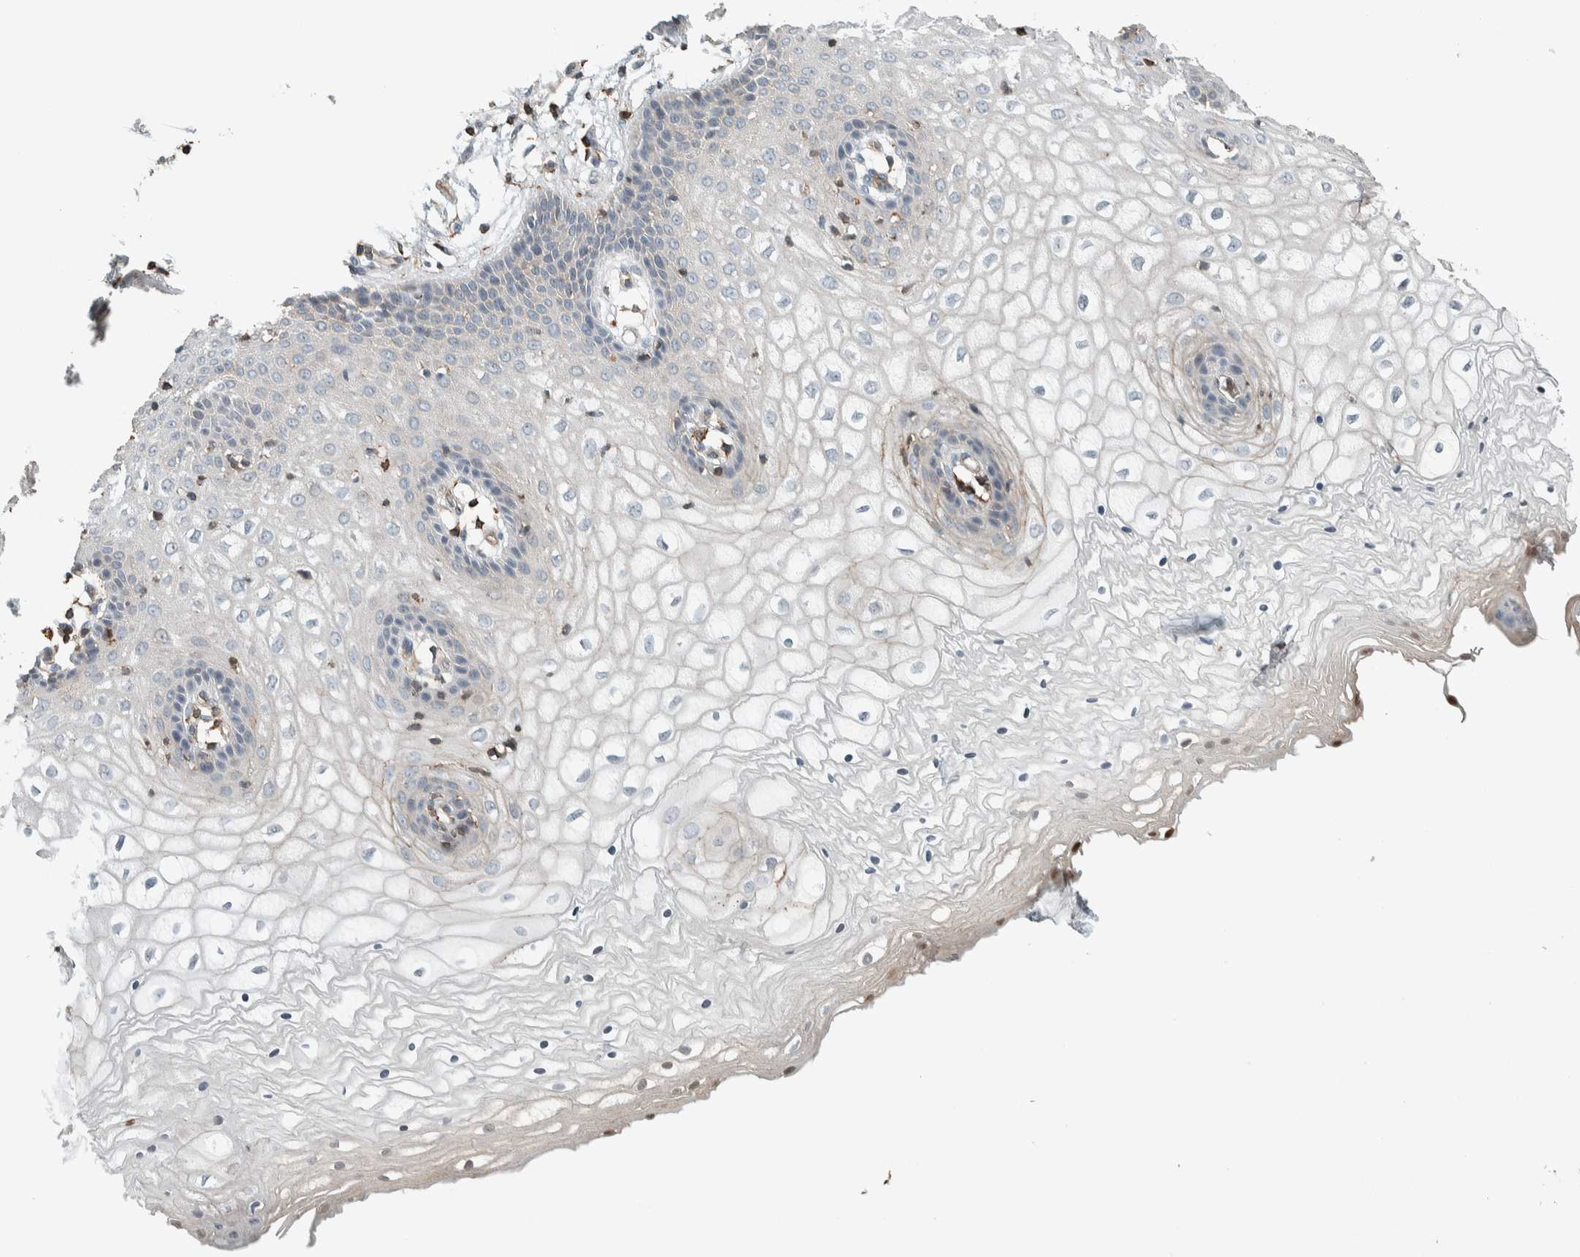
{"staining": {"intensity": "weak", "quantity": "25%-75%", "location": "cytoplasmic/membranous"}, "tissue": "vagina", "cell_type": "Squamous epithelial cells", "image_type": "normal", "snomed": [{"axis": "morphology", "description": "Normal tissue, NOS"}, {"axis": "topography", "description": "Vagina"}], "caption": "IHC image of normal human vagina stained for a protein (brown), which shows low levels of weak cytoplasmic/membranous expression in about 25%-75% of squamous epithelial cells.", "gene": "CTBP2", "patient": {"sex": "female", "age": 34}}